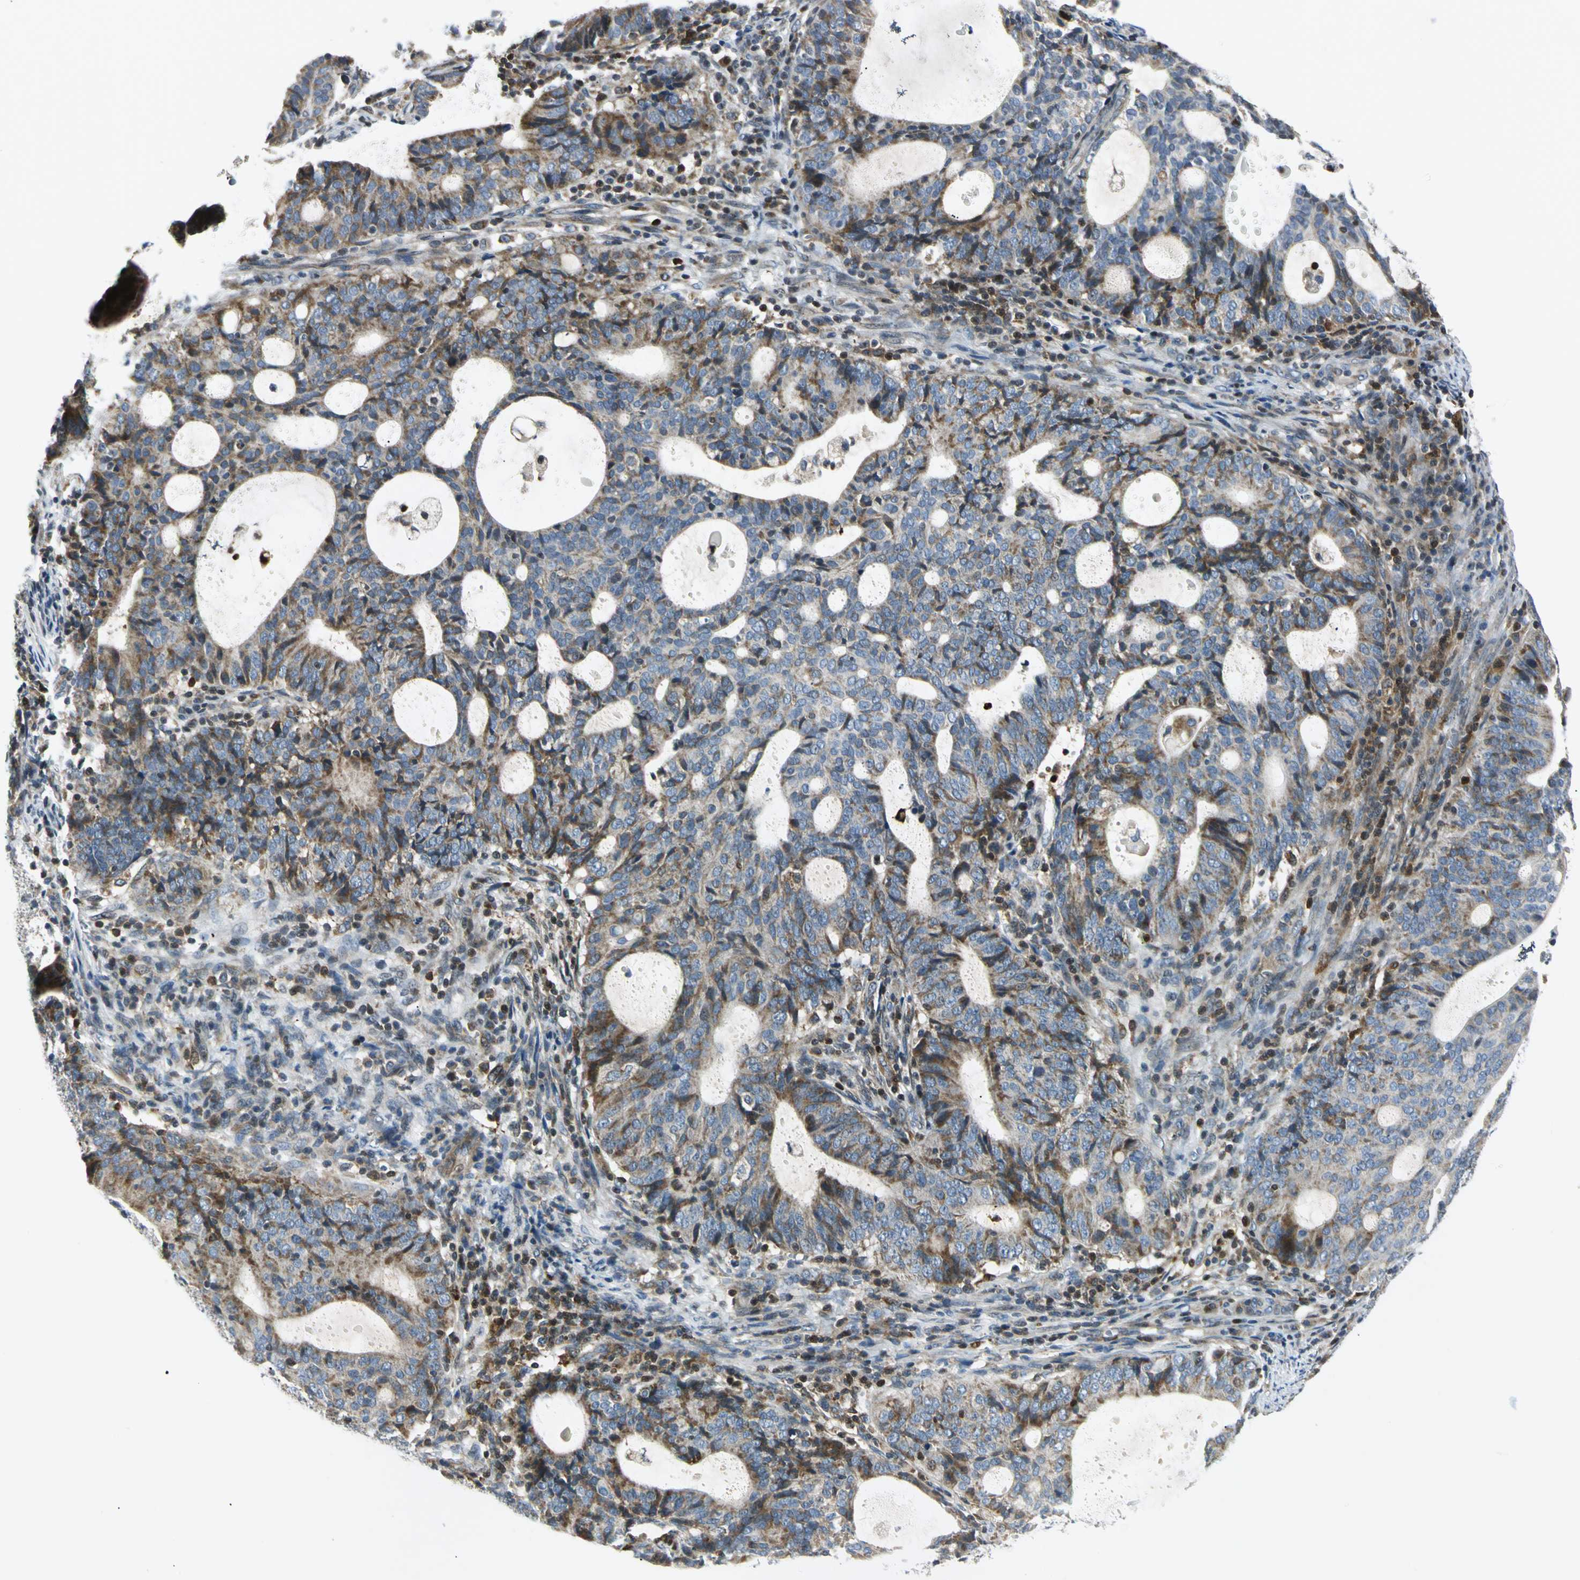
{"staining": {"intensity": "strong", "quantity": ">75%", "location": "cytoplasmic/membranous"}, "tissue": "endometrial cancer", "cell_type": "Tumor cells", "image_type": "cancer", "snomed": [{"axis": "morphology", "description": "Adenocarcinoma, NOS"}, {"axis": "topography", "description": "Uterus"}], "caption": "Immunohistochemistry (IHC) of human endometrial cancer (adenocarcinoma) shows high levels of strong cytoplasmic/membranous staining in about >75% of tumor cells.", "gene": "USP40", "patient": {"sex": "female", "age": 83}}